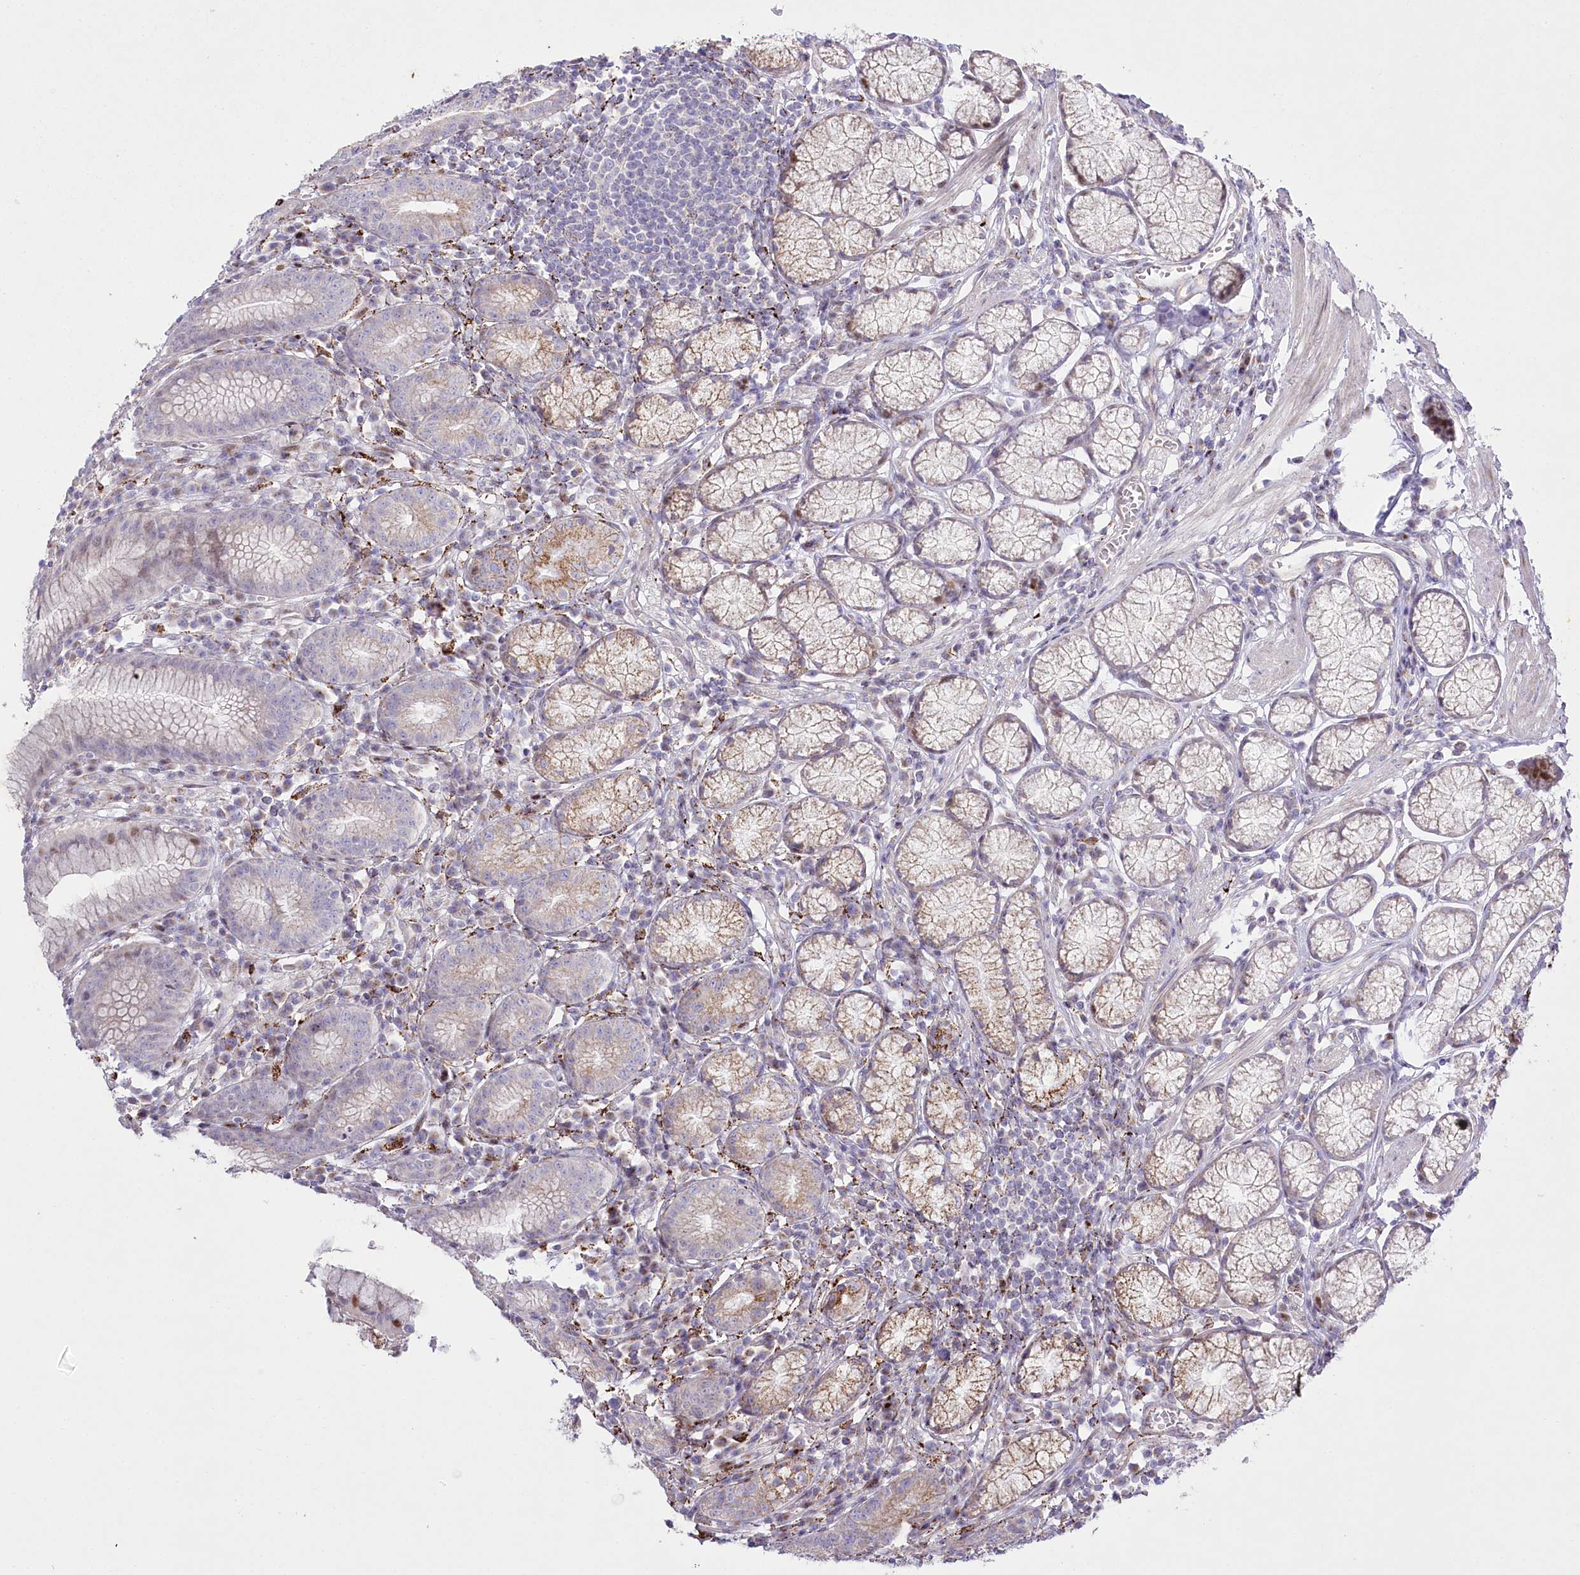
{"staining": {"intensity": "weak", "quantity": "25%-75%", "location": "cytoplasmic/membranous"}, "tissue": "stomach", "cell_type": "Glandular cells", "image_type": "normal", "snomed": [{"axis": "morphology", "description": "Normal tissue, NOS"}, {"axis": "topography", "description": "Stomach"}], "caption": "Brown immunohistochemical staining in benign stomach shows weak cytoplasmic/membranous positivity in about 25%-75% of glandular cells. (DAB IHC, brown staining for protein, blue staining for nuclei).", "gene": "CEP164", "patient": {"sex": "male", "age": 55}}